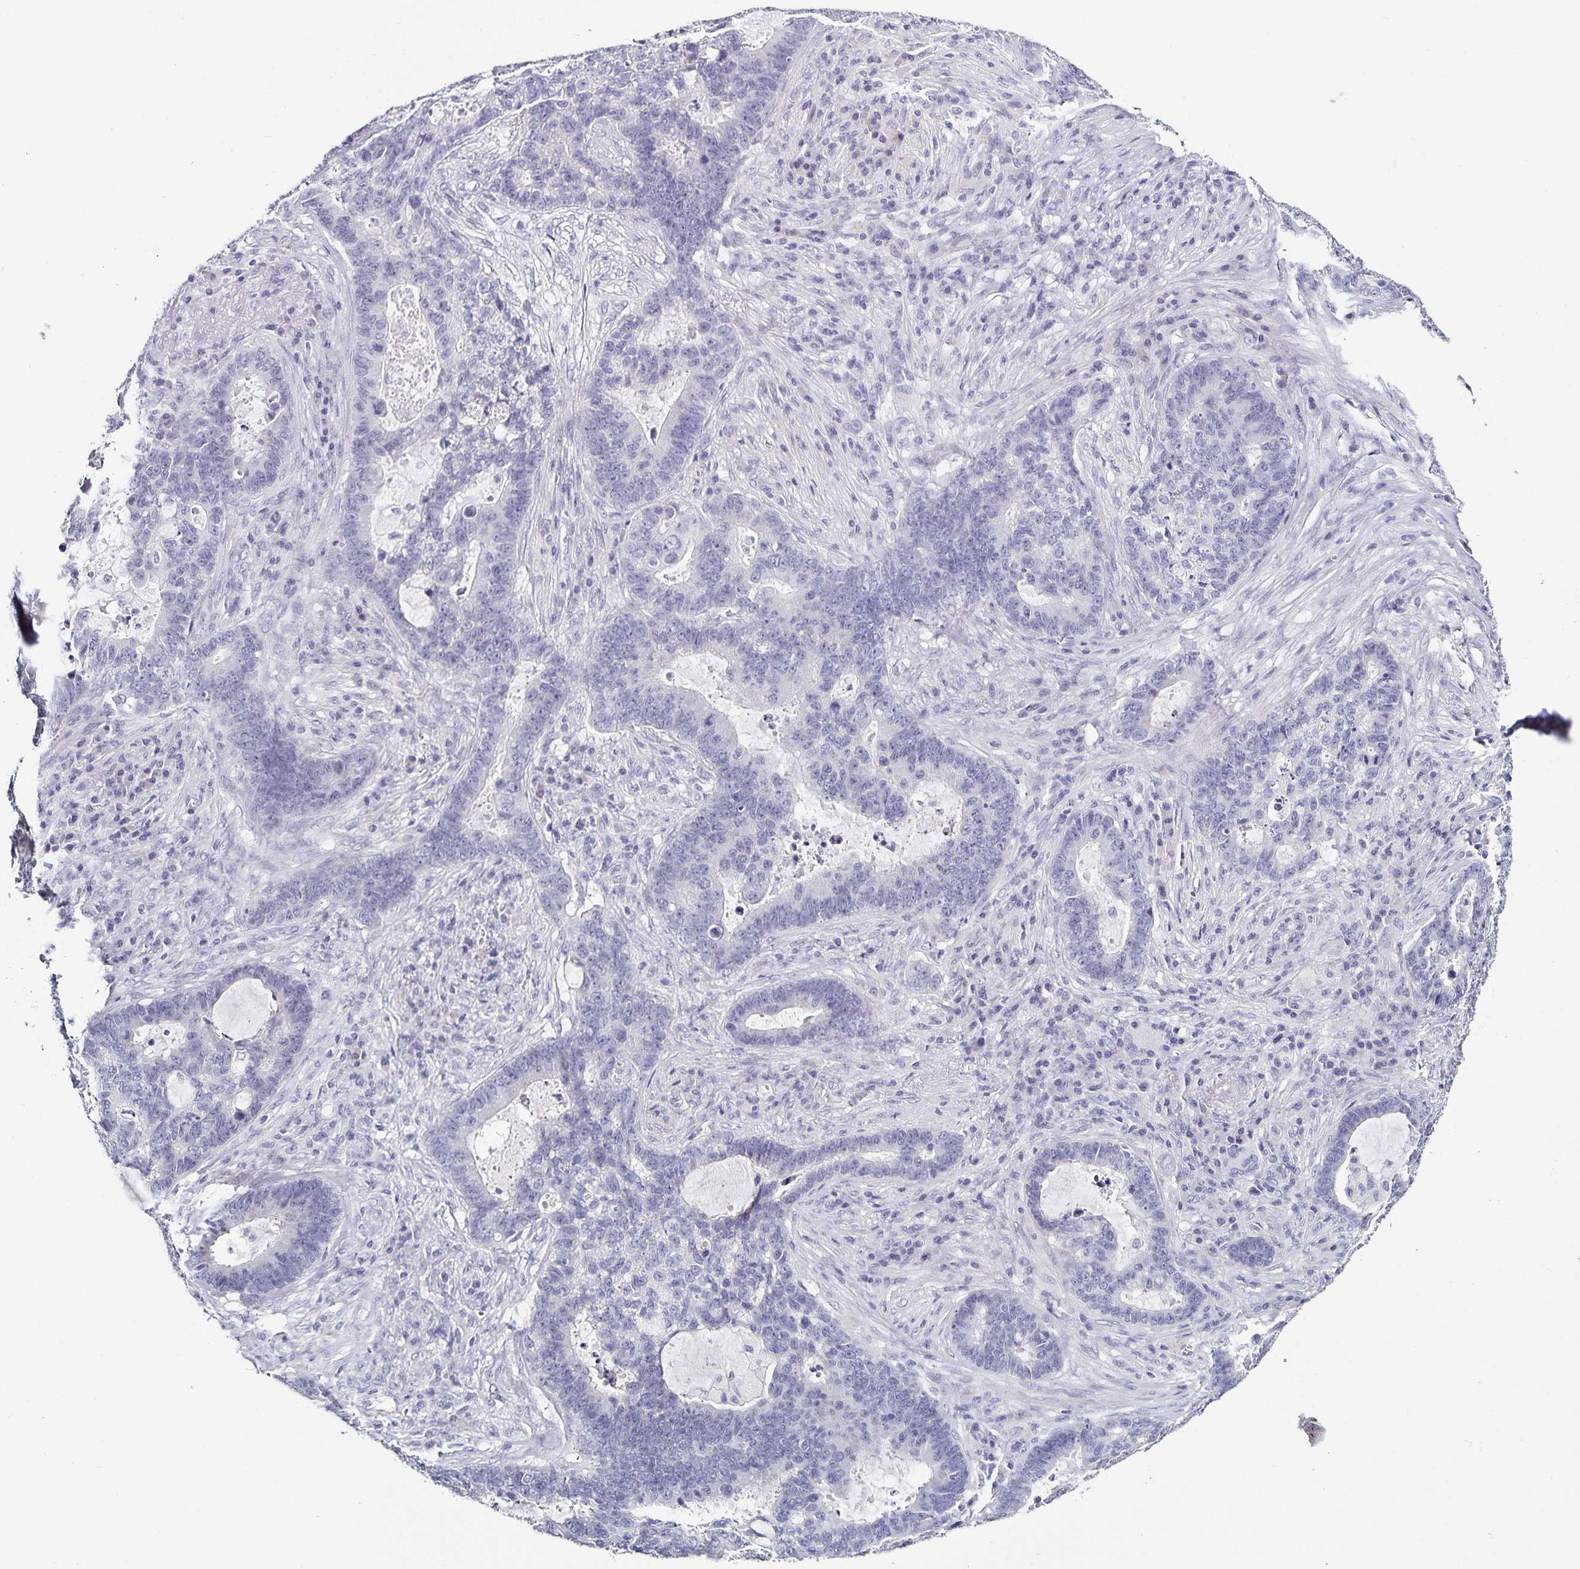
{"staining": {"intensity": "negative", "quantity": "none", "location": "none"}, "tissue": "lung cancer", "cell_type": "Tumor cells", "image_type": "cancer", "snomed": [{"axis": "morphology", "description": "Aneuploidy"}, {"axis": "morphology", "description": "Adenocarcinoma, NOS"}, {"axis": "morphology", "description": "Adenocarcinoma primary or metastatic"}, {"axis": "topography", "description": "Lung"}], "caption": "Immunohistochemical staining of lung adenocarcinoma reveals no significant staining in tumor cells. (DAB (3,3'-diaminobenzidine) IHC with hematoxylin counter stain).", "gene": "TTR", "patient": {"sex": "female", "age": 75}}